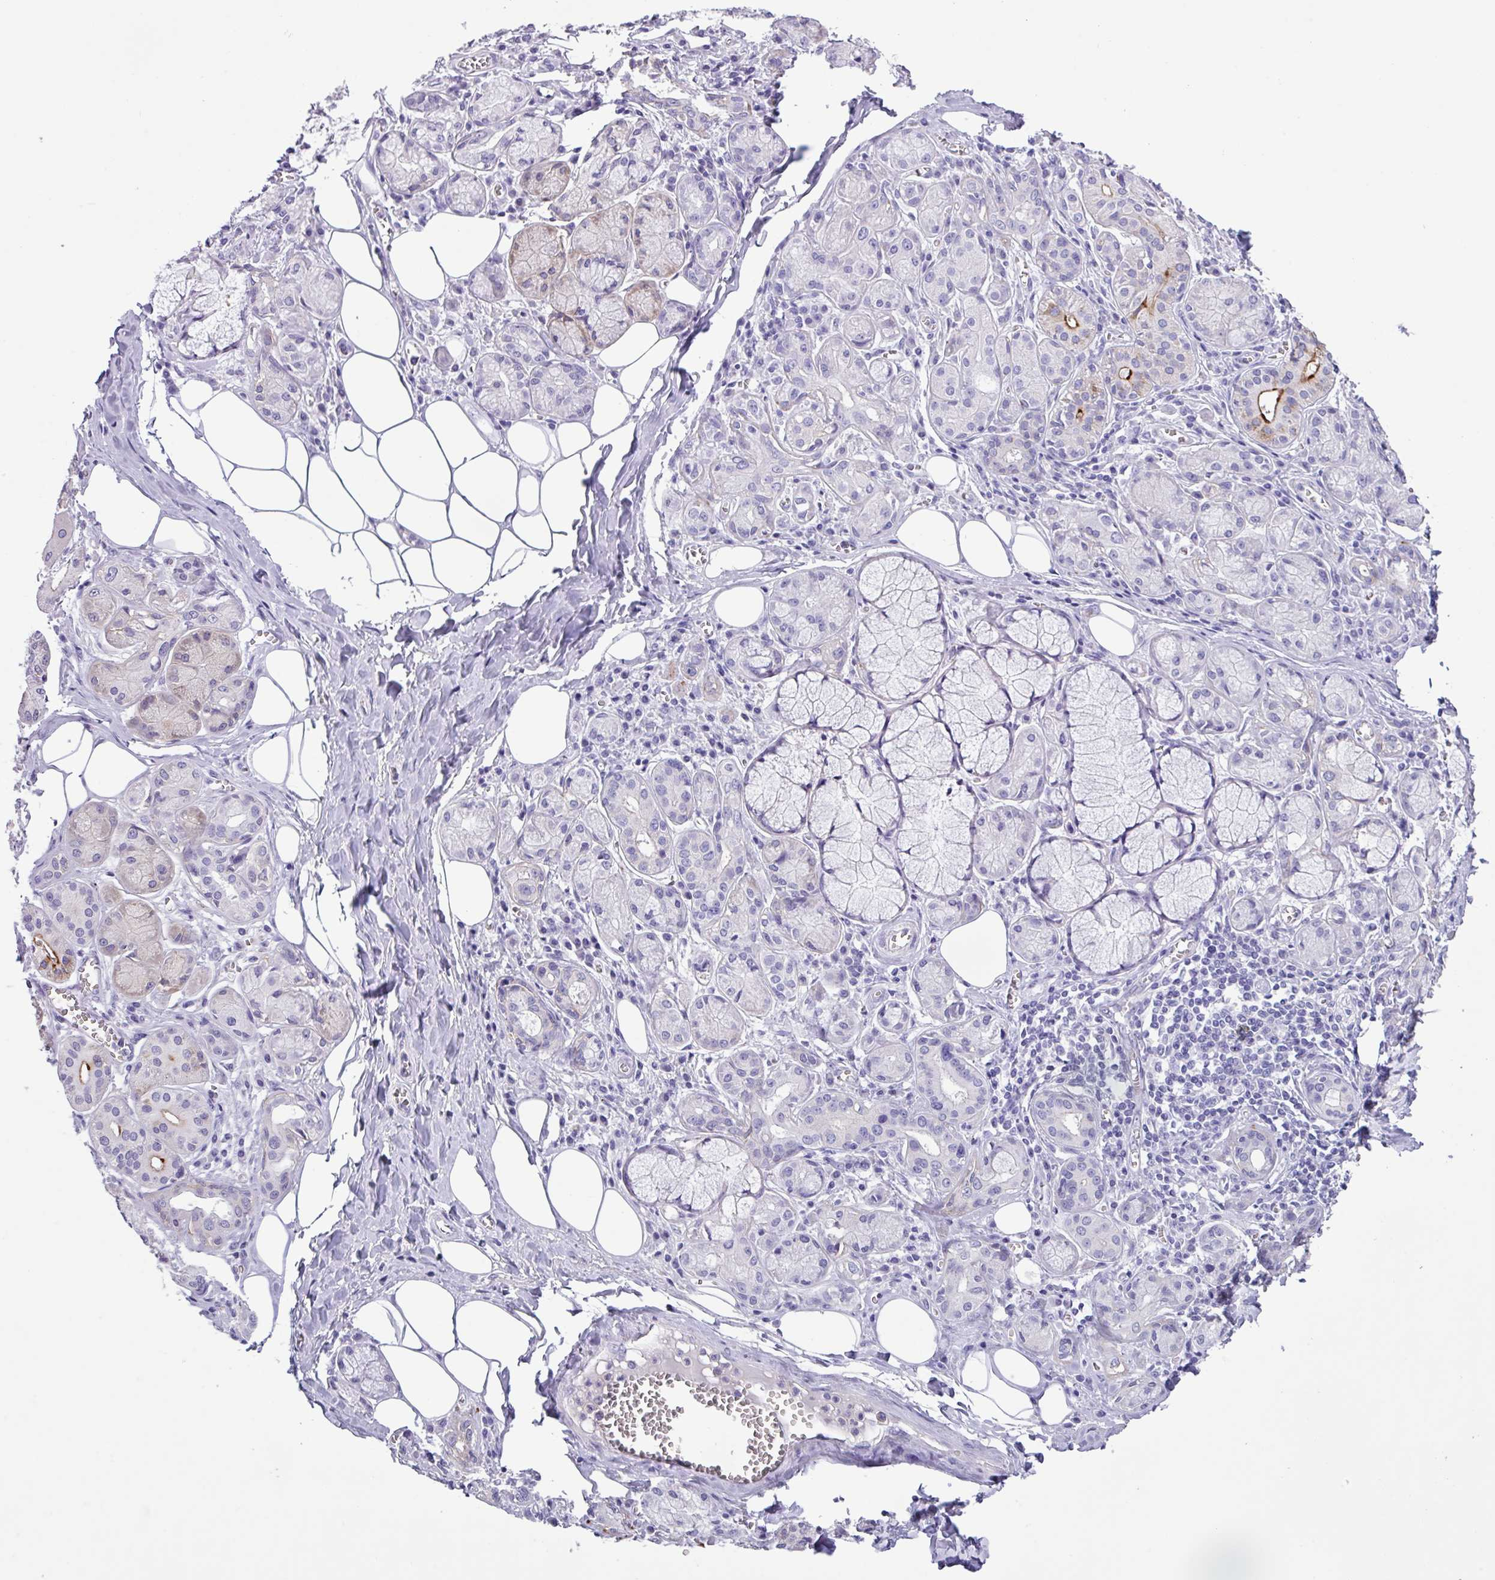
{"staining": {"intensity": "moderate", "quantity": "<25%", "location": "cytoplasmic/membranous"}, "tissue": "salivary gland", "cell_type": "Glandular cells", "image_type": "normal", "snomed": [{"axis": "morphology", "description": "Normal tissue, NOS"}, {"axis": "topography", "description": "Salivary gland"}], "caption": "Immunohistochemical staining of unremarkable human salivary gland reveals <25% levels of moderate cytoplasmic/membranous protein staining in approximately <25% of glandular cells. The protein is shown in brown color, while the nuclei are stained blue.", "gene": "CYSTM1", "patient": {"sex": "male", "age": 74}}